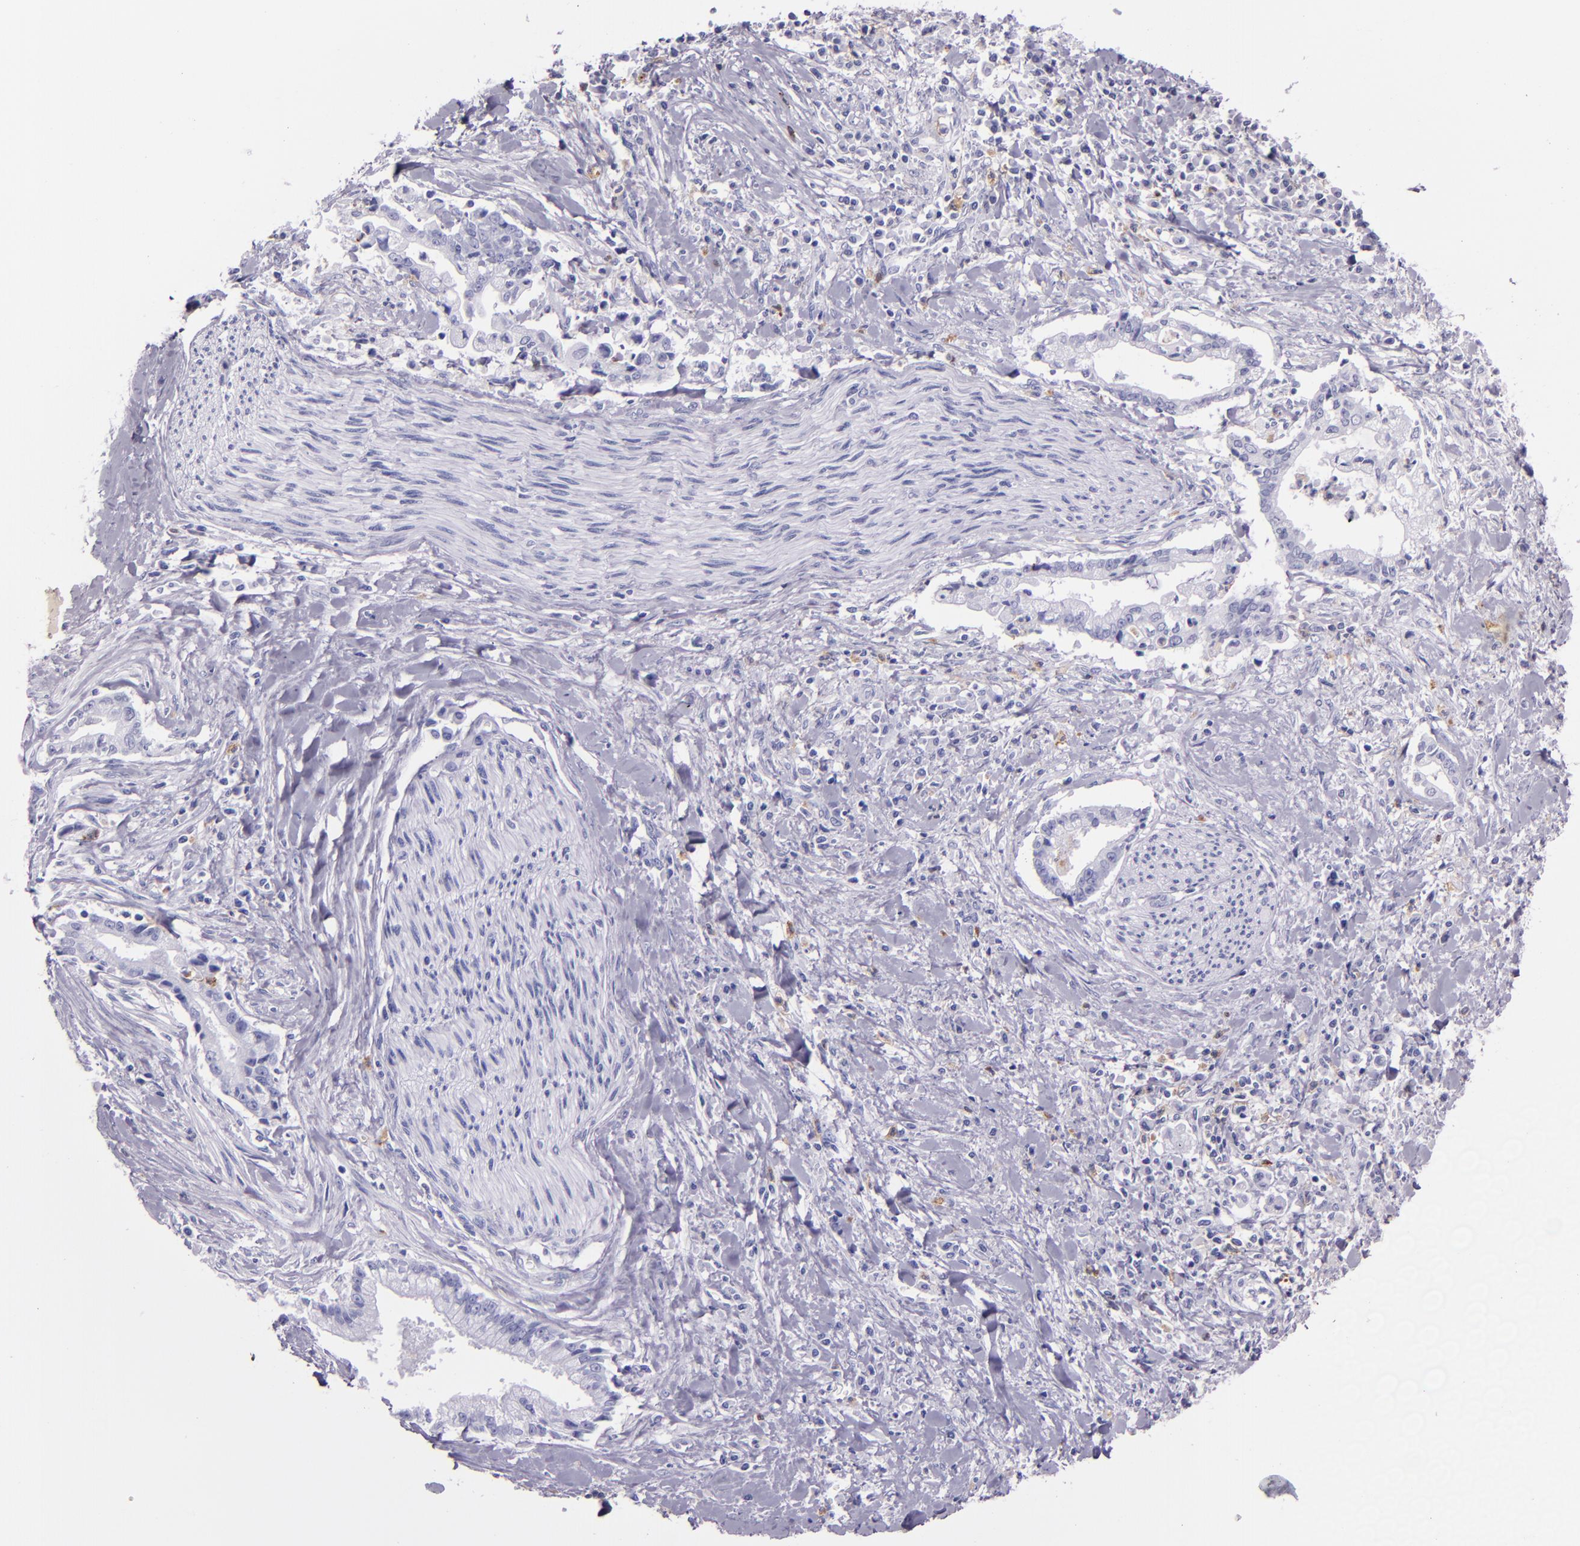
{"staining": {"intensity": "negative", "quantity": "none", "location": "none"}, "tissue": "liver cancer", "cell_type": "Tumor cells", "image_type": "cancer", "snomed": [{"axis": "morphology", "description": "Cholangiocarcinoma"}, {"axis": "topography", "description": "Liver"}], "caption": "Immunohistochemistry (IHC) photomicrograph of human liver cancer stained for a protein (brown), which reveals no staining in tumor cells. (Stains: DAB immunohistochemistry with hematoxylin counter stain, Microscopy: brightfield microscopy at high magnification).", "gene": "CR1", "patient": {"sex": "male", "age": 57}}